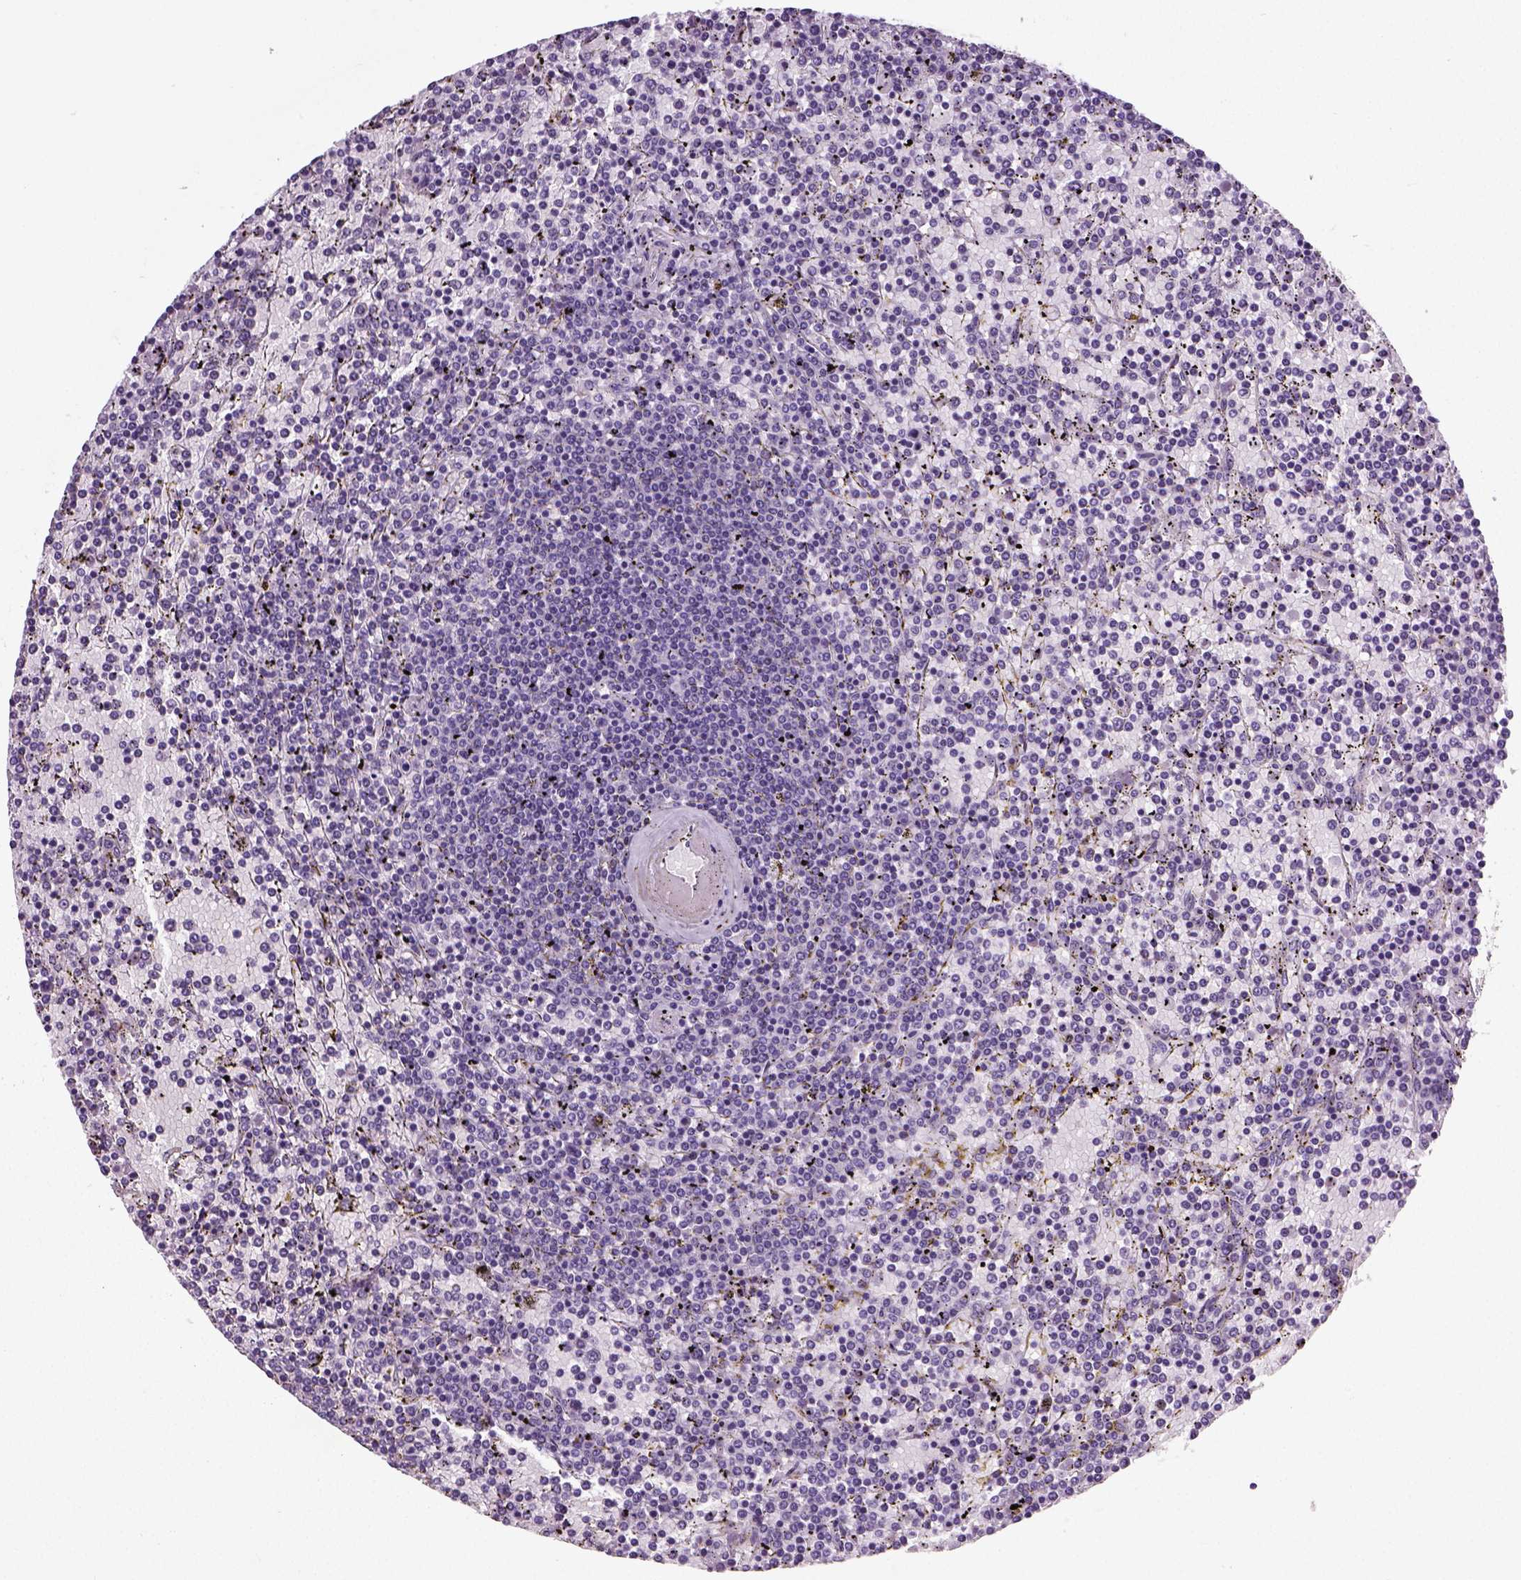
{"staining": {"intensity": "negative", "quantity": "none", "location": "none"}, "tissue": "lymphoma", "cell_type": "Tumor cells", "image_type": "cancer", "snomed": [{"axis": "morphology", "description": "Malignant lymphoma, non-Hodgkin's type, Low grade"}, {"axis": "topography", "description": "Spleen"}], "caption": "This is an IHC histopathology image of lymphoma. There is no positivity in tumor cells.", "gene": "NECAB2", "patient": {"sex": "female", "age": 77}}